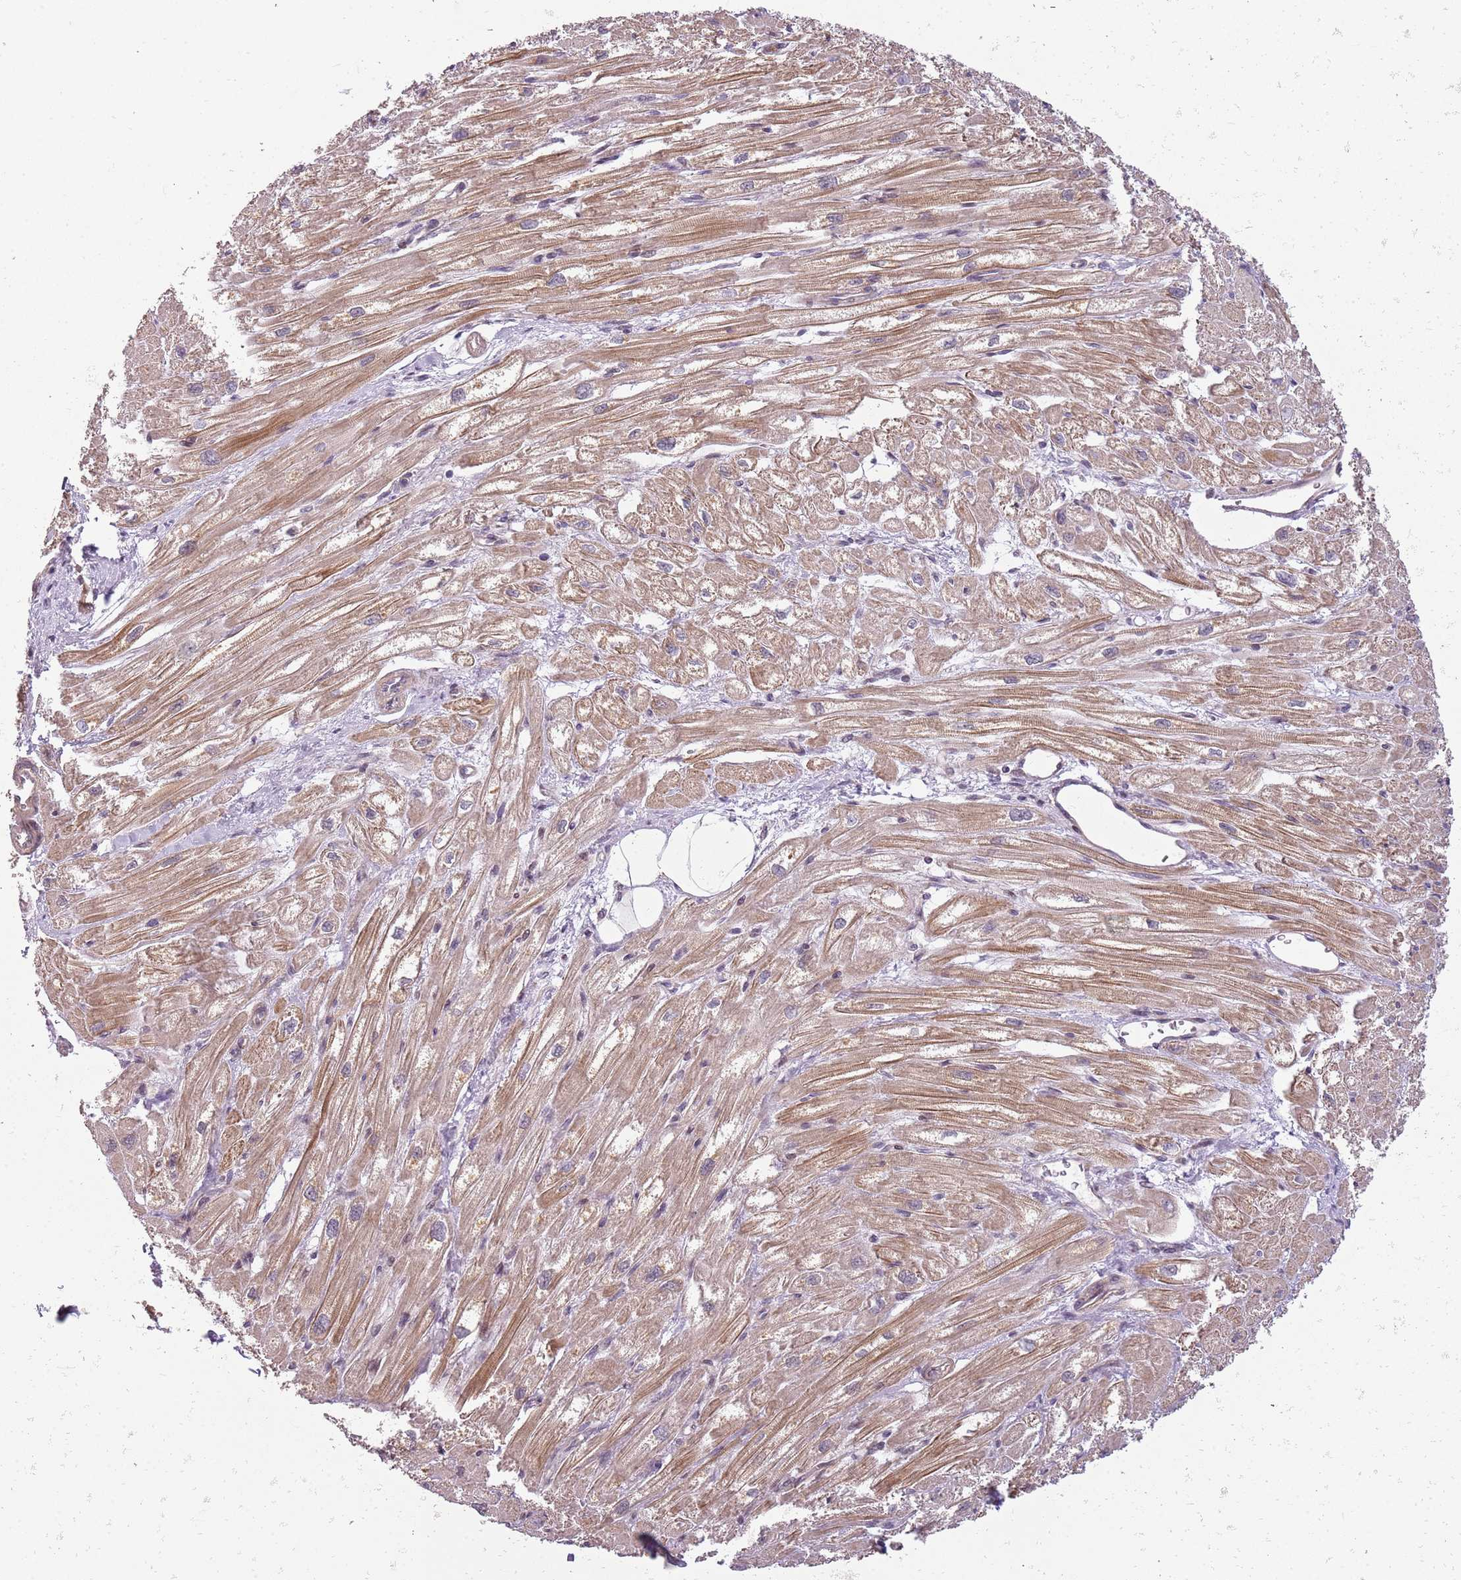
{"staining": {"intensity": "moderate", "quantity": ">75%", "location": "cytoplasmic/membranous"}, "tissue": "heart muscle", "cell_type": "Cardiomyocytes", "image_type": "normal", "snomed": [{"axis": "morphology", "description": "Normal tissue, NOS"}, {"axis": "topography", "description": "Heart"}], "caption": "Heart muscle was stained to show a protein in brown. There is medium levels of moderate cytoplasmic/membranous staining in approximately >75% of cardiomyocytes.", "gene": "CHURC1", "patient": {"sex": "male", "age": 50}}